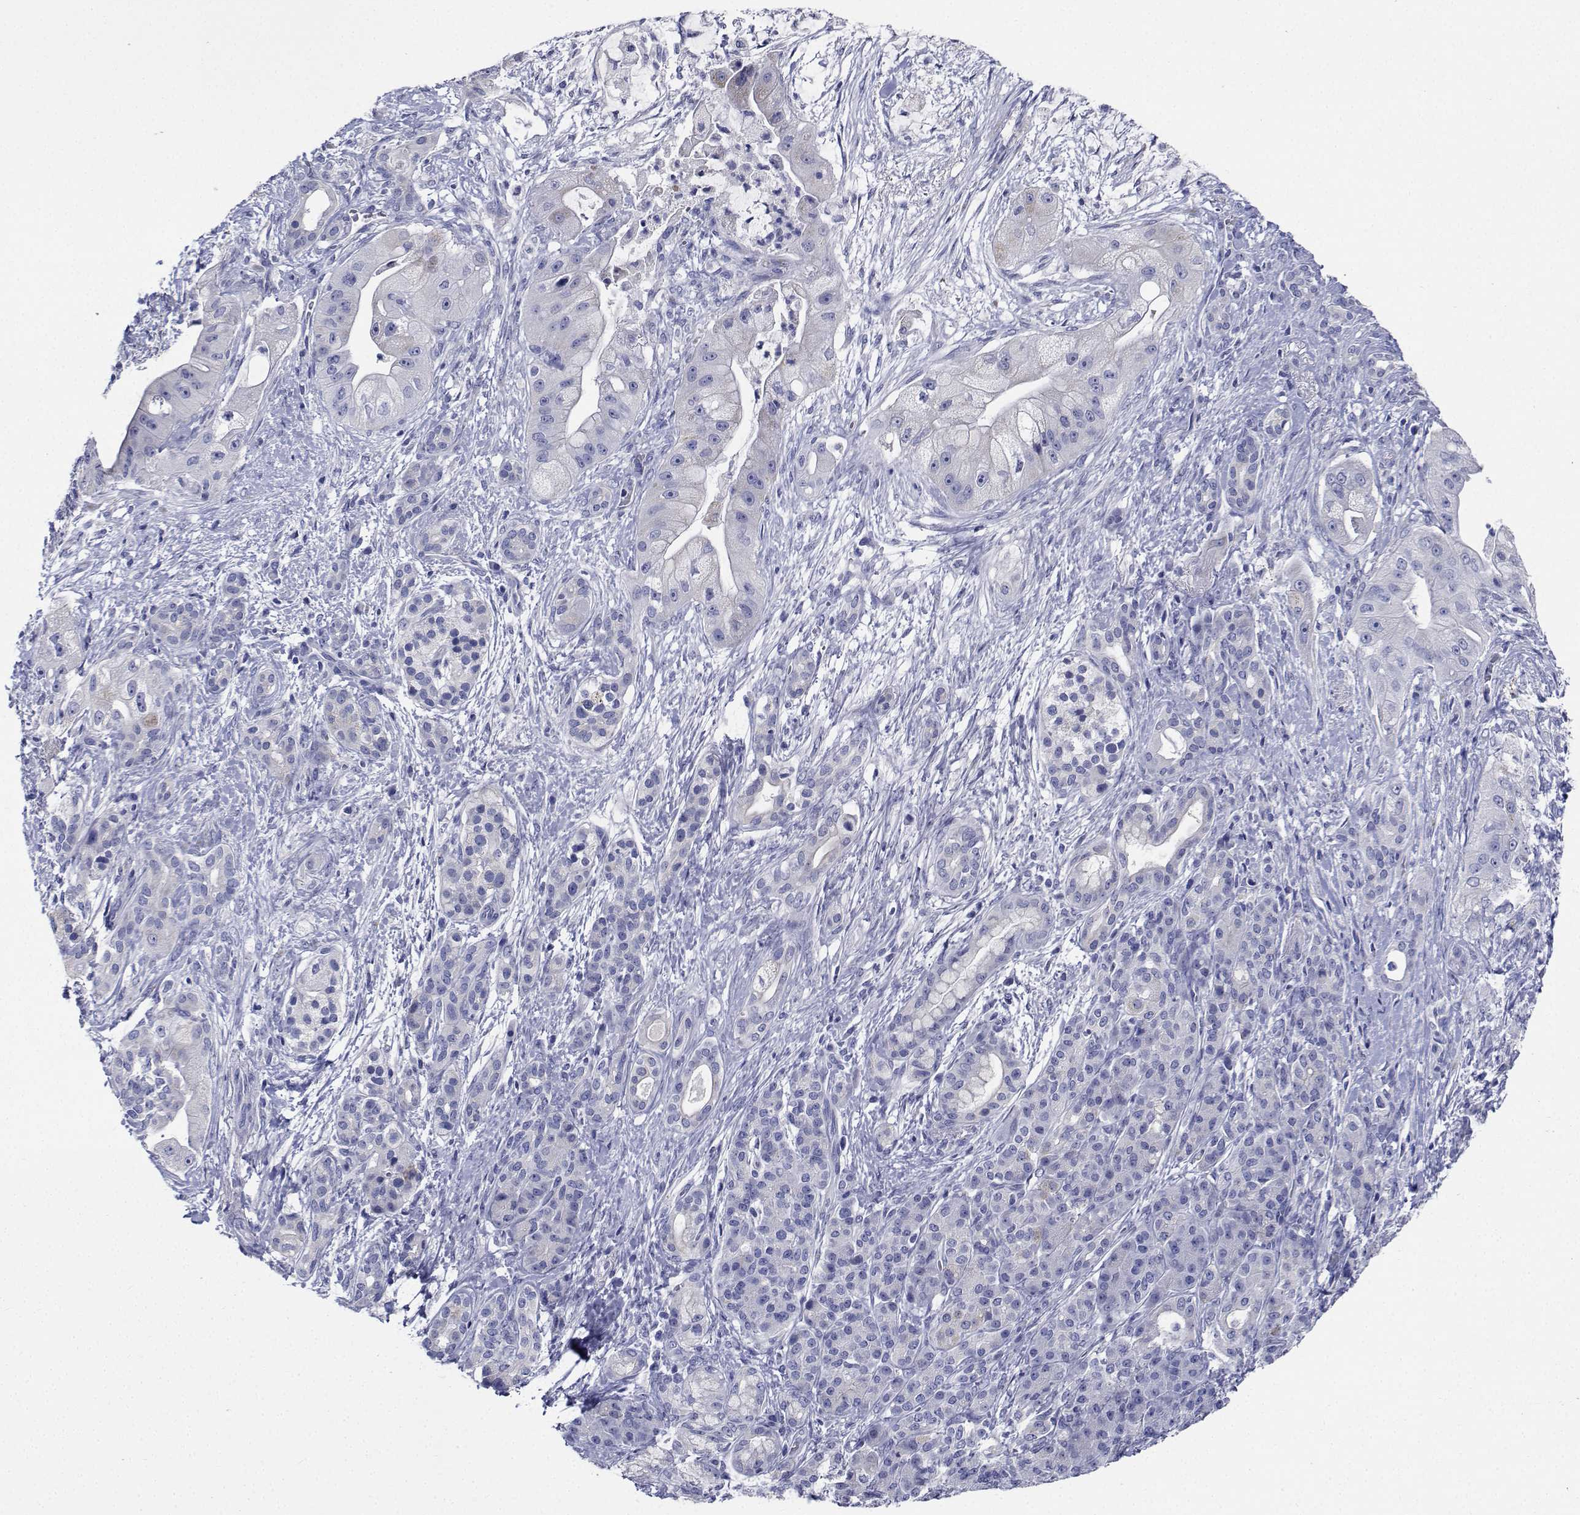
{"staining": {"intensity": "negative", "quantity": "none", "location": "none"}, "tissue": "pancreatic cancer", "cell_type": "Tumor cells", "image_type": "cancer", "snomed": [{"axis": "morphology", "description": "Normal tissue, NOS"}, {"axis": "morphology", "description": "Inflammation, NOS"}, {"axis": "morphology", "description": "Adenocarcinoma, NOS"}, {"axis": "topography", "description": "Pancreas"}], "caption": "Micrograph shows no protein positivity in tumor cells of pancreatic cancer (adenocarcinoma) tissue.", "gene": "CDHR3", "patient": {"sex": "male", "age": 57}}